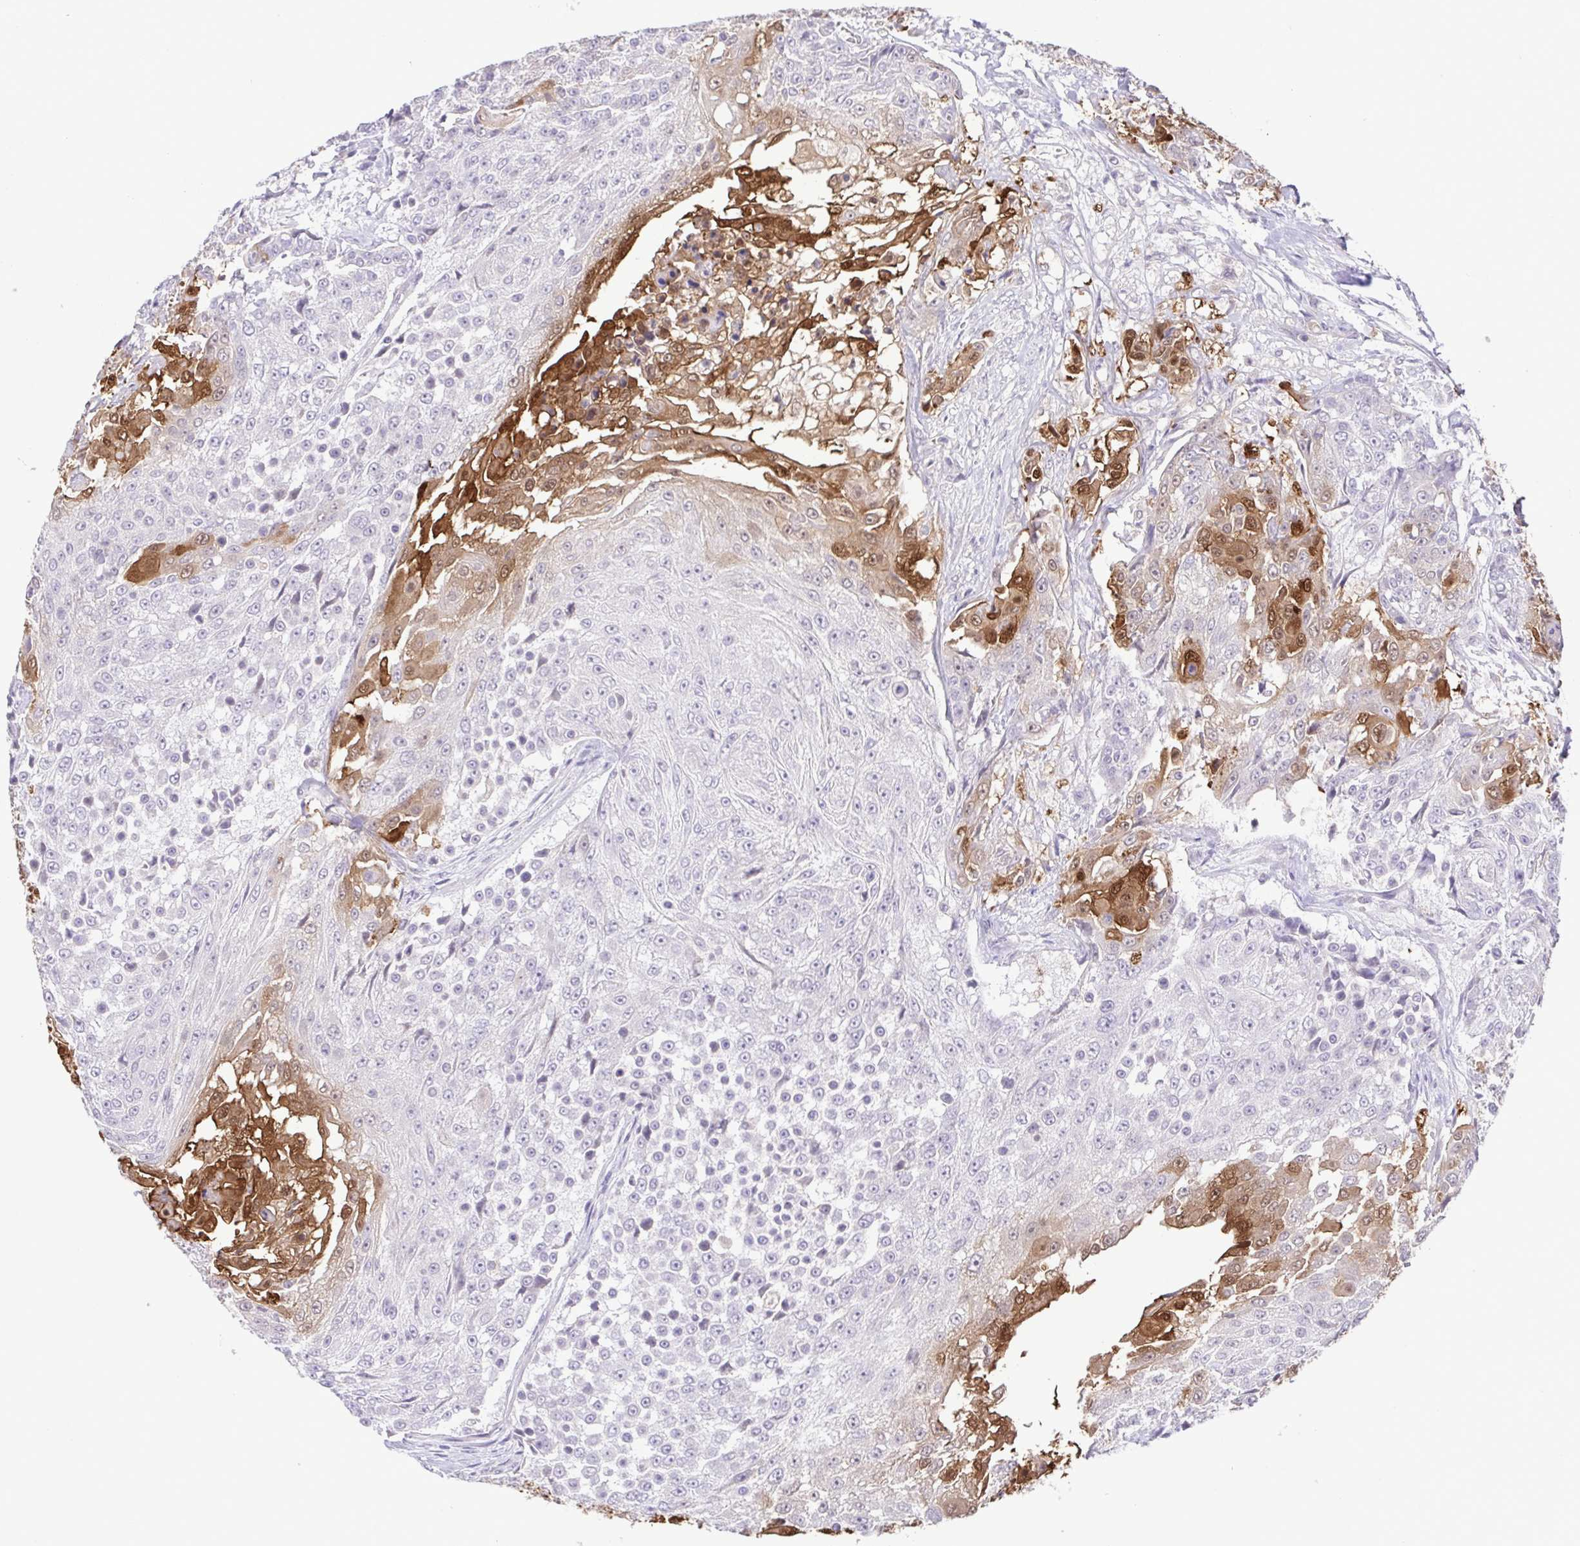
{"staining": {"intensity": "moderate", "quantity": "<25%", "location": "cytoplasmic/membranous,nuclear"}, "tissue": "urothelial cancer", "cell_type": "Tumor cells", "image_type": "cancer", "snomed": [{"axis": "morphology", "description": "Urothelial carcinoma, High grade"}, {"axis": "topography", "description": "Urinary bladder"}], "caption": "The histopathology image exhibits immunohistochemical staining of urothelial cancer. There is moderate cytoplasmic/membranous and nuclear positivity is appreciated in about <25% of tumor cells.", "gene": "IL1RN", "patient": {"sex": "female", "age": 63}}